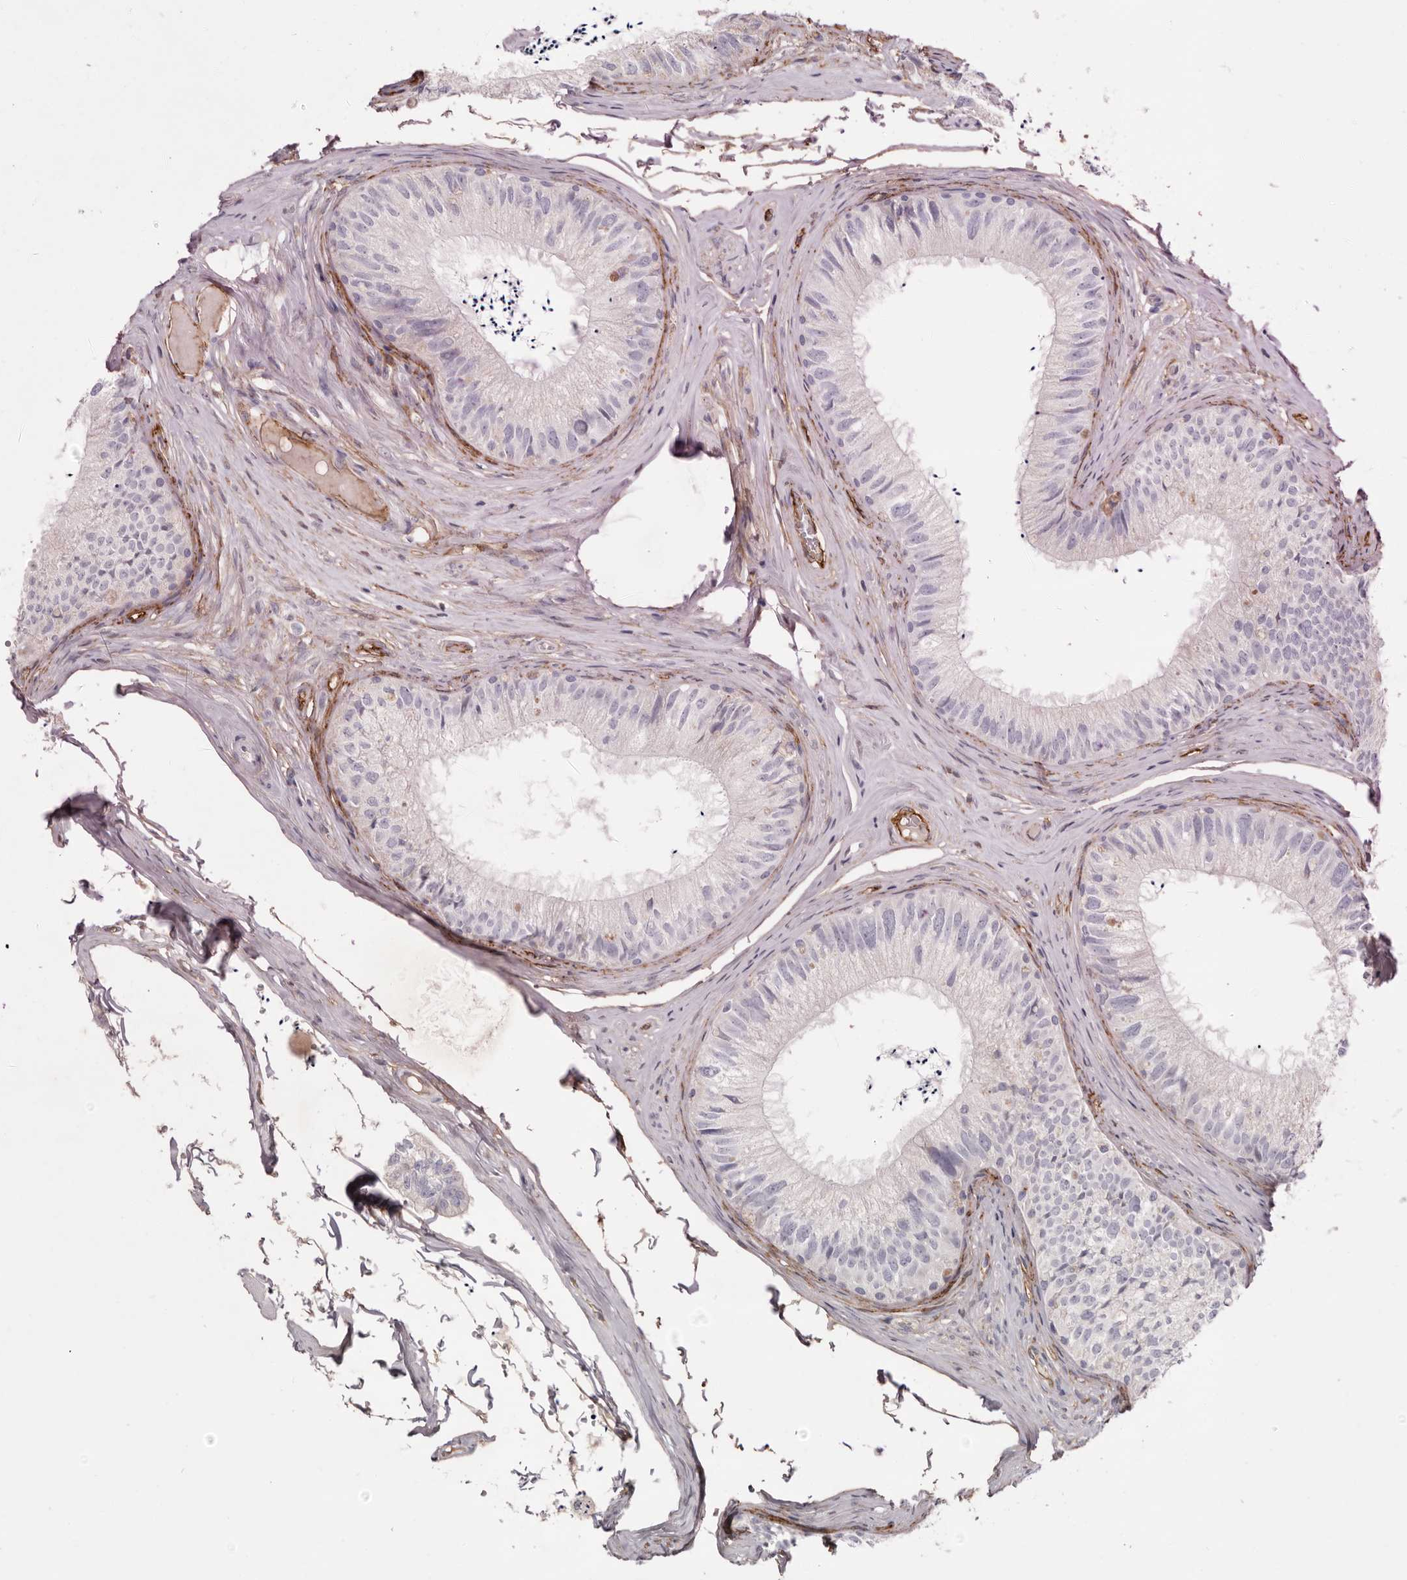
{"staining": {"intensity": "negative", "quantity": "none", "location": "none"}, "tissue": "epididymis", "cell_type": "Glandular cells", "image_type": "normal", "snomed": [{"axis": "morphology", "description": "Normal tissue, NOS"}, {"axis": "topography", "description": "Epididymis"}], "caption": "IHC of unremarkable human epididymis demonstrates no expression in glandular cells.", "gene": "LRRC66", "patient": {"sex": "male", "age": 79}}